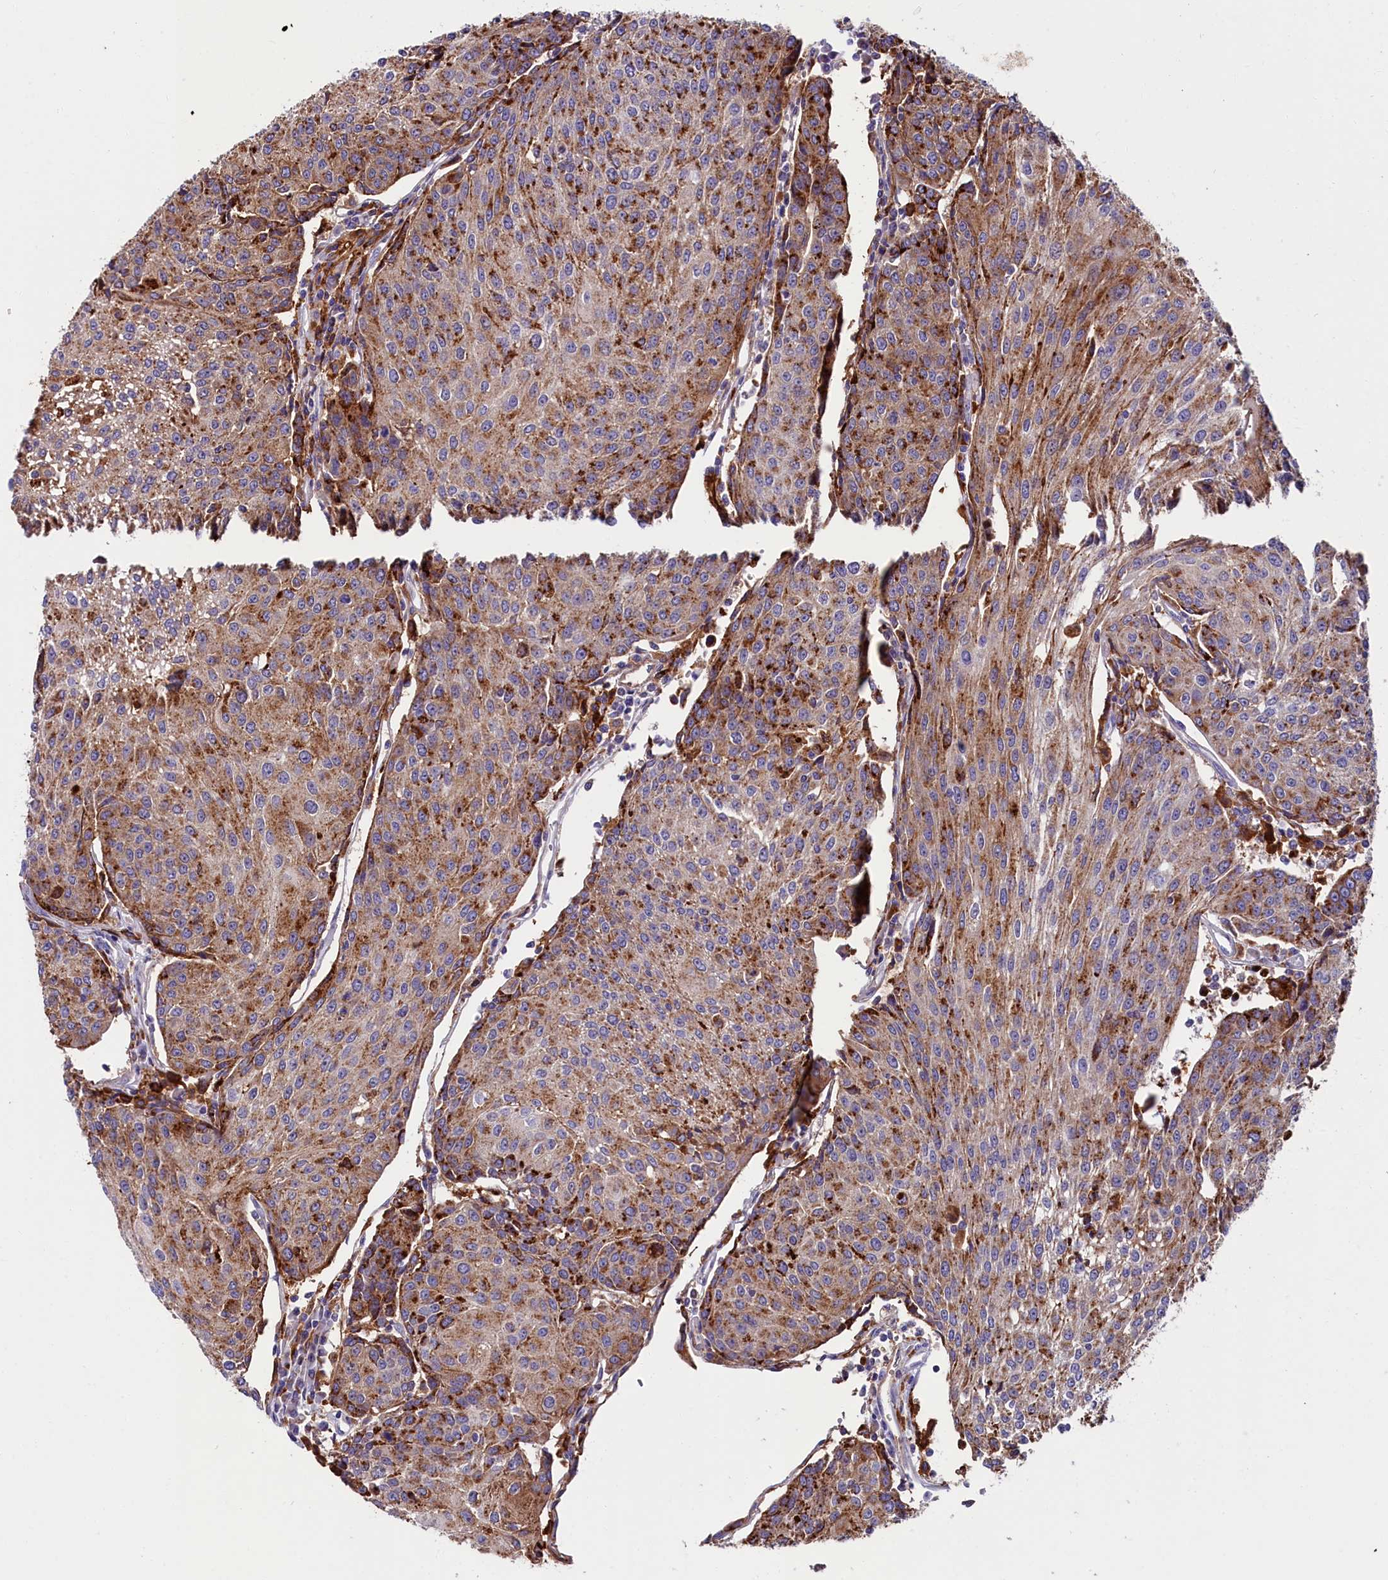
{"staining": {"intensity": "moderate", "quantity": ">75%", "location": "cytoplasmic/membranous"}, "tissue": "urothelial cancer", "cell_type": "Tumor cells", "image_type": "cancer", "snomed": [{"axis": "morphology", "description": "Urothelial carcinoma, High grade"}, {"axis": "topography", "description": "Urinary bladder"}], "caption": "About >75% of tumor cells in urothelial cancer exhibit moderate cytoplasmic/membranous protein positivity as visualized by brown immunohistochemical staining.", "gene": "IL20RA", "patient": {"sex": "female", "age": 85}}